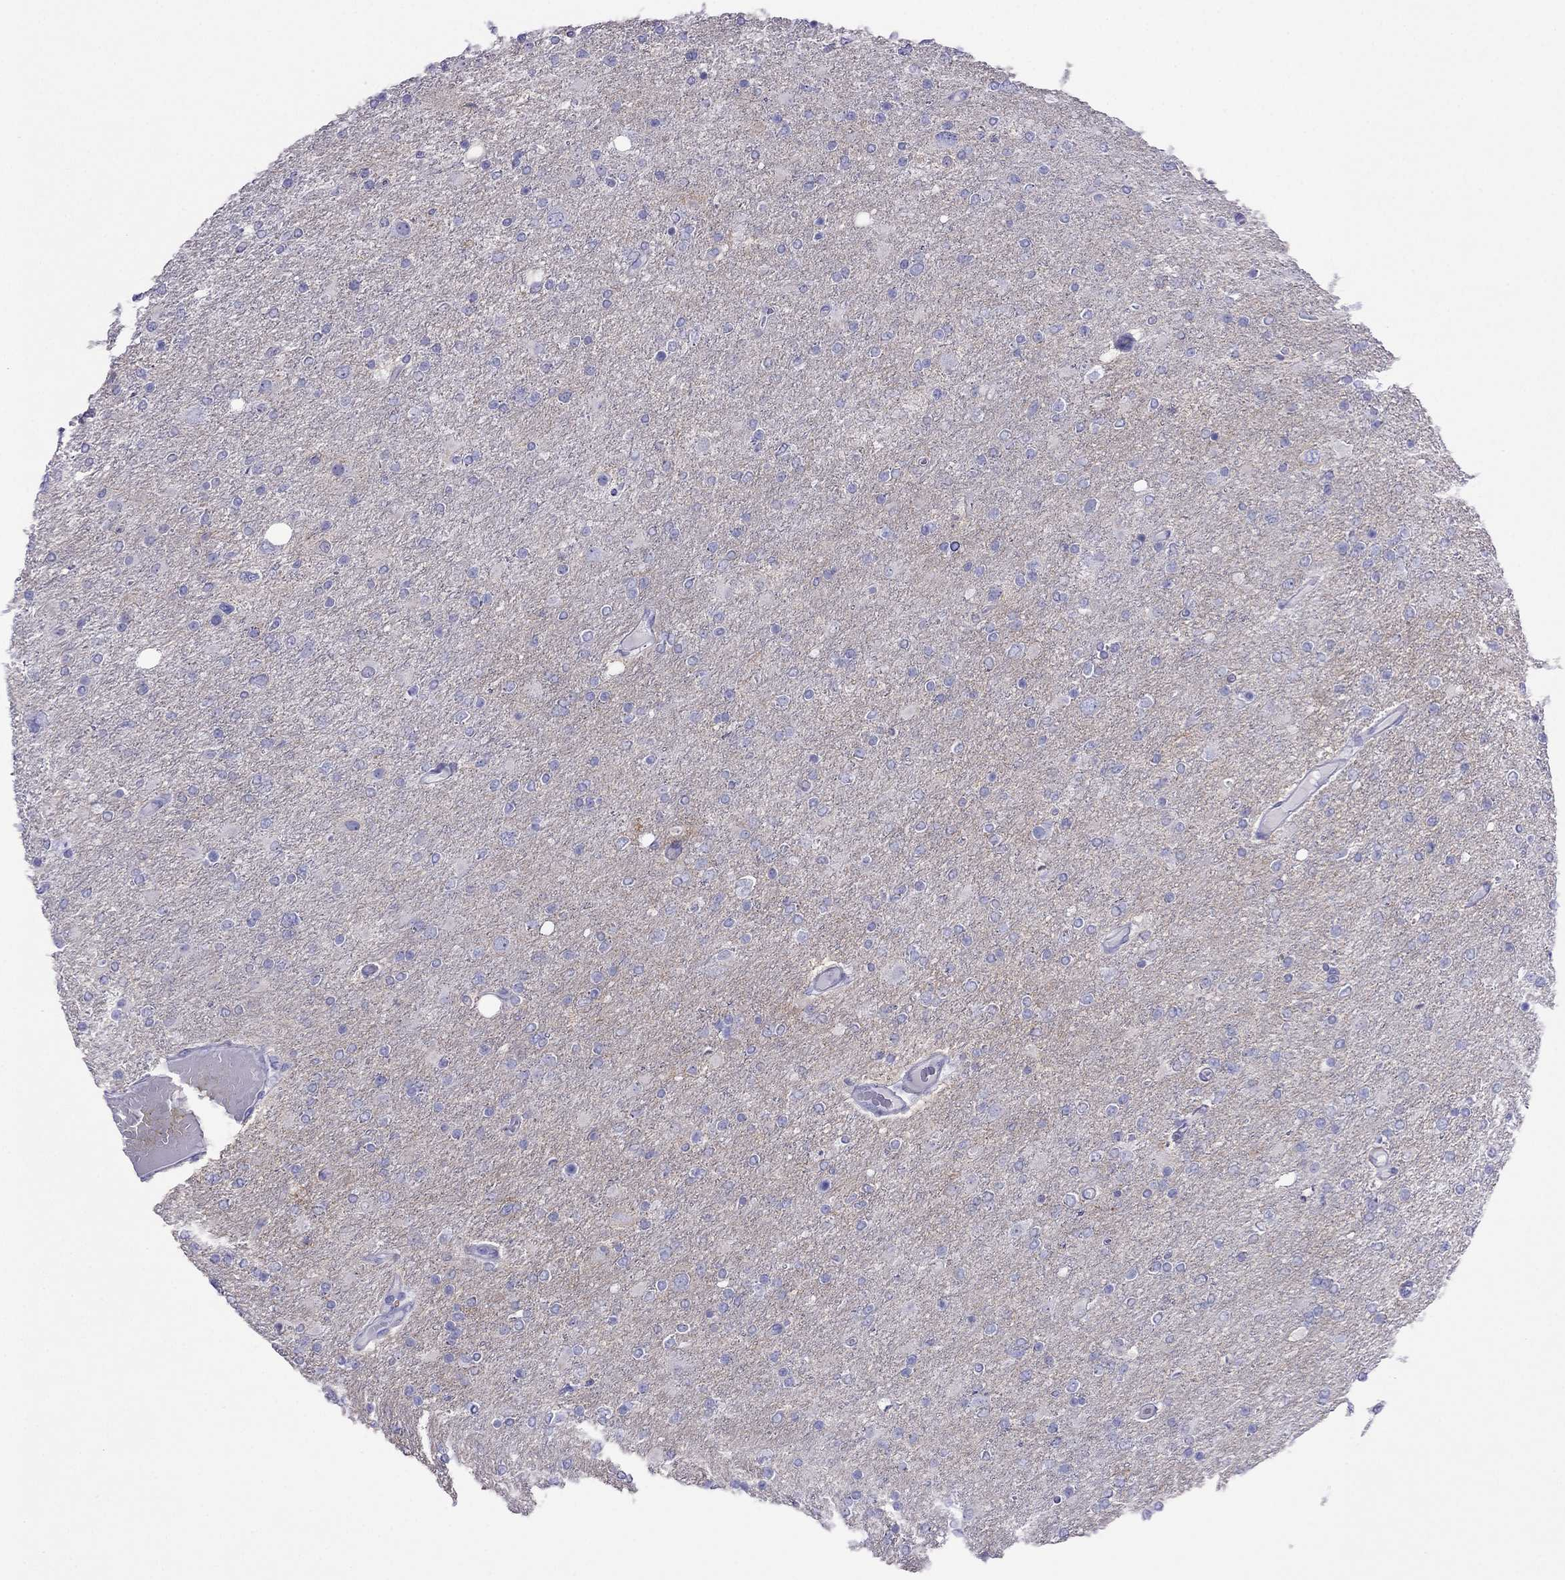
{"staining": {"intensity": "negative", "quantity": "none", "location": "none"}, "tissue": "glioma", "cell_type": "Tumor cells", "image_type": "cancer", "snomed": [{"axis": "morphology", "description": "Glioma, malignant, High grade"}, {"axis": "topography", "description": "Cerebral cortex"}], "caption": "Immunohistochemical staining of human malignant glioma (high-grade) displays no significant positivity in tumor cells.", "gene": "PCDHA6", "patient": {"sex": "male", "age": 70}}